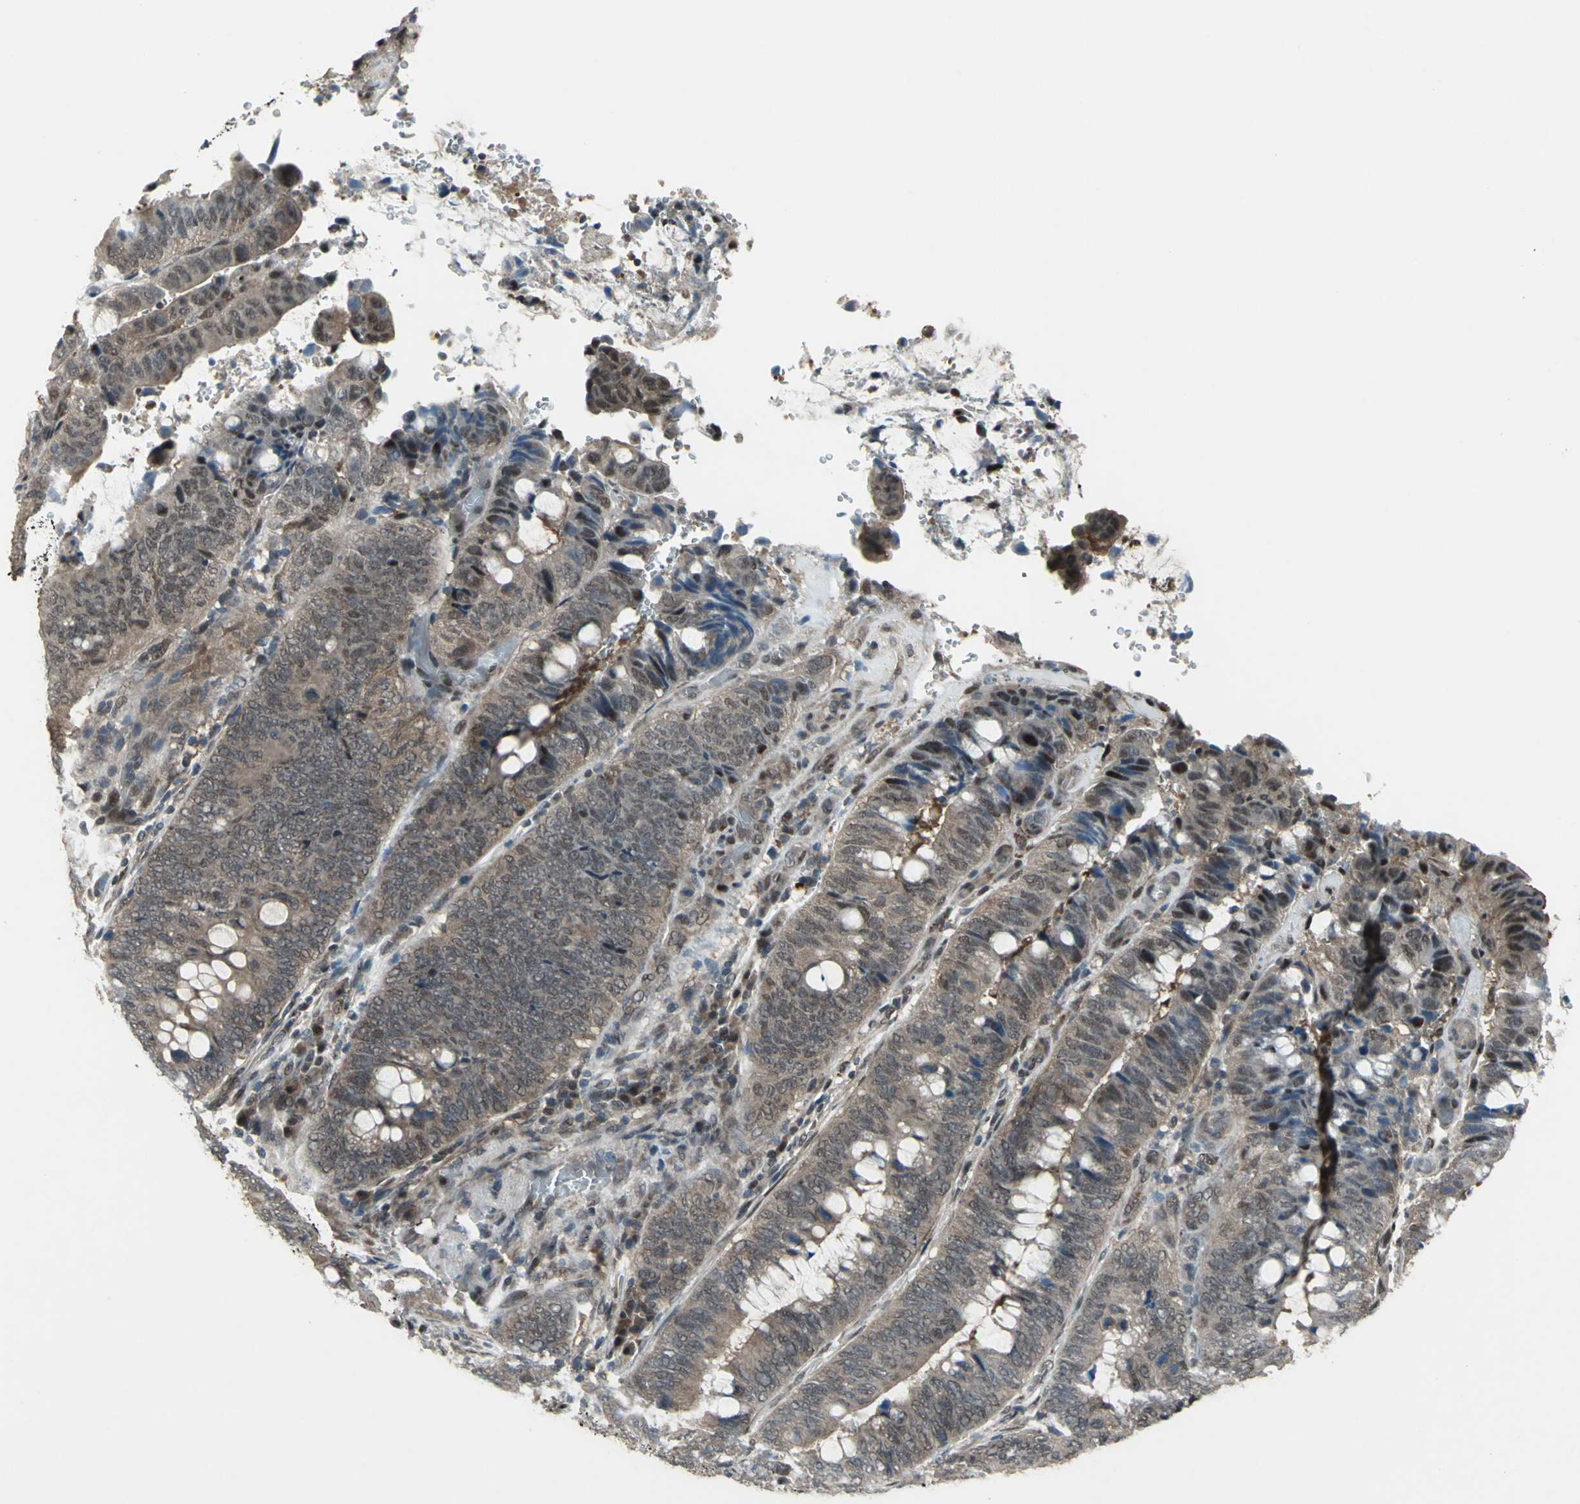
{"staining": {"intensity": "weak", "quantity": ">75%", "location": "cytoplasmic/membranous,nuclear"}, "tissue": "colorectal cancer", "cell_type": "Tumor cells", "image_type": "cancer", "snomed": [{"axis": "morphology", "description": "Normal tissue, NOS"}, {"axis": "morphology", "description": "Adenocarcinoma, NOS"}, {"axis": "topography", "description": "Rectum"}, {"axis": "topography", "description": "Peripheral nerve tissue"}], "caption": "High-magnification brightfield microscopy of adenocarcinoma (colorectal) stained with DAB (brown) and counterstained with hematoxylin (blue). tumor cells exhibit weak cytoplasmic/membranous and nuclear staining is identified in about>75% of cells.", "gene": "COPS5", "patient": {"sex": "male", "age": 92}}